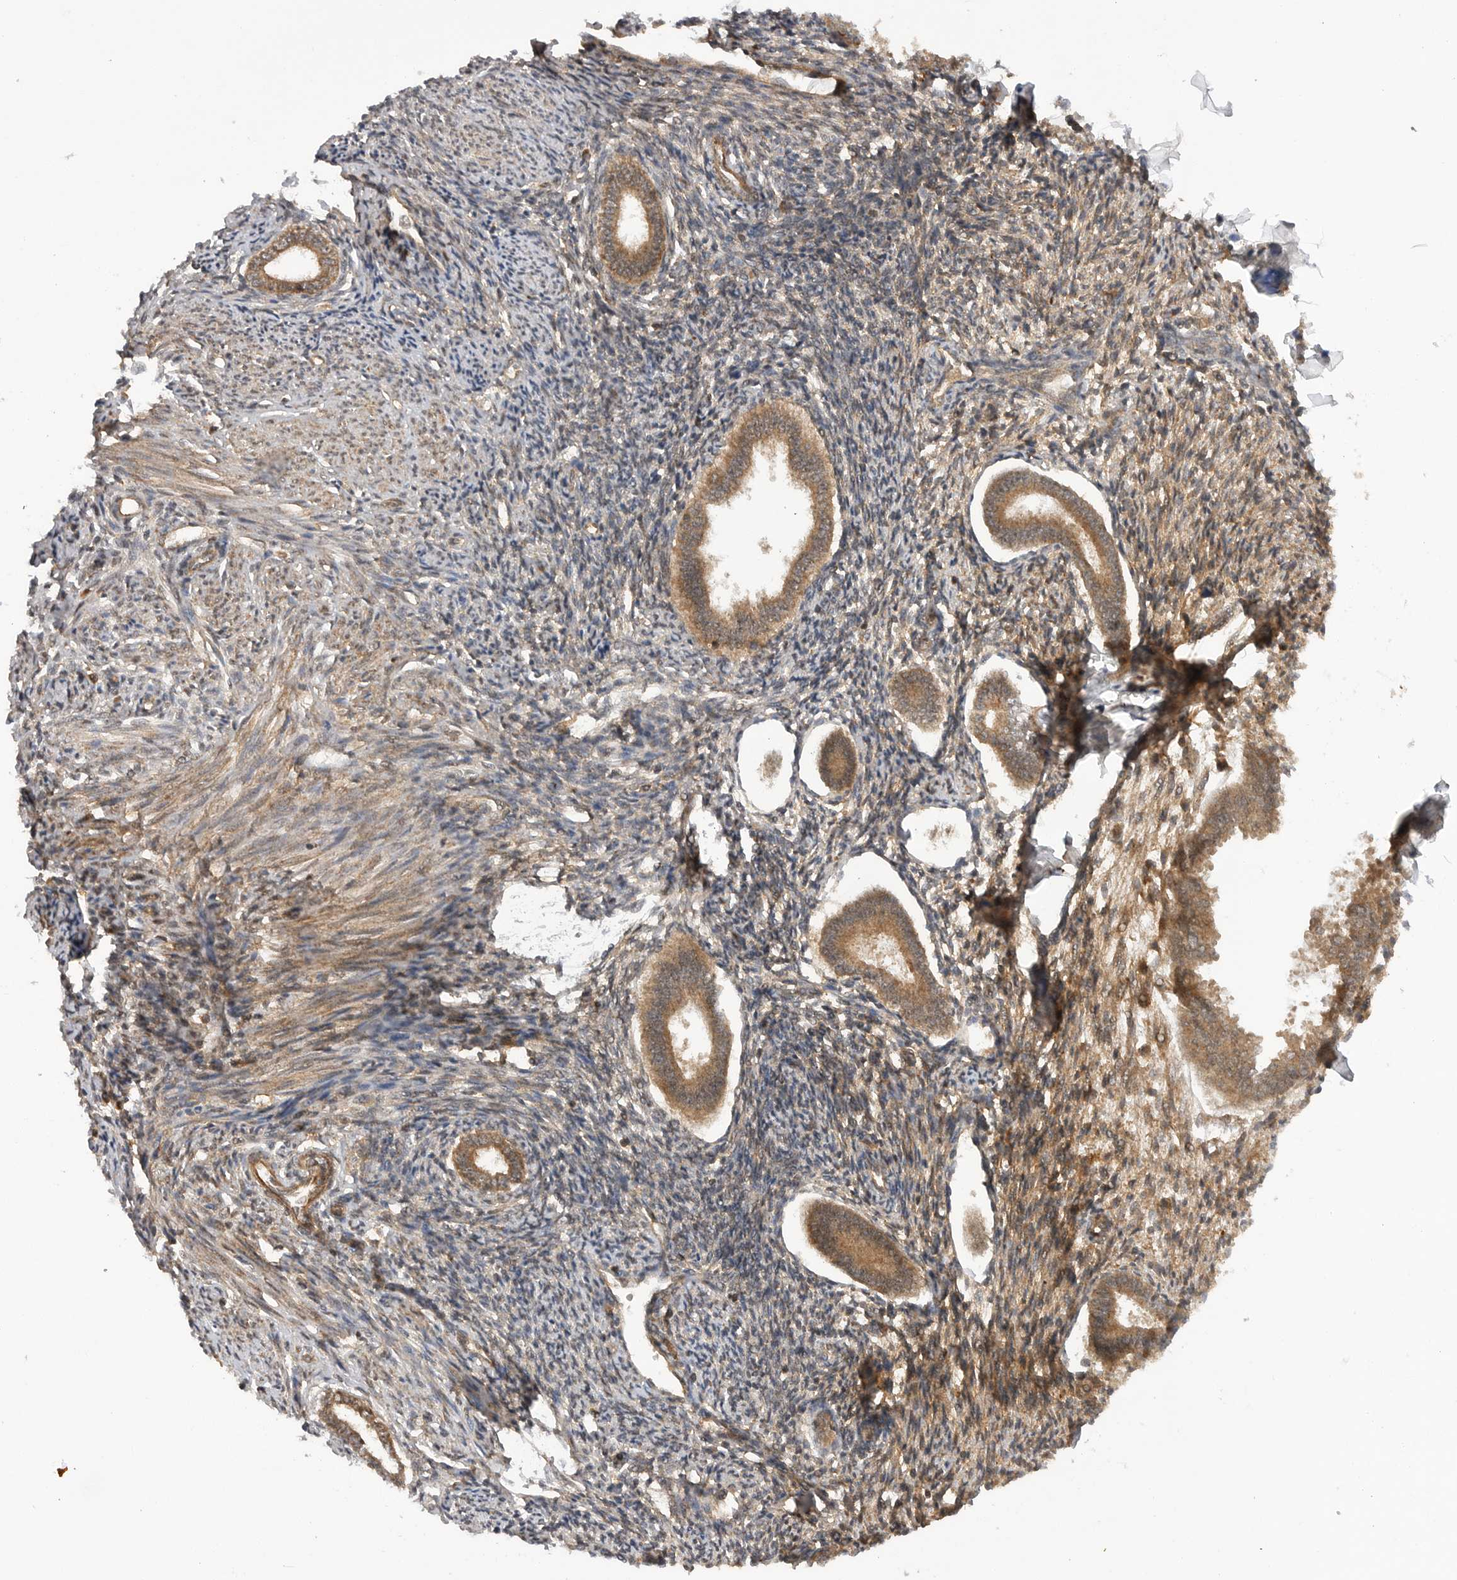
{"staining": {"intensity": "moderate", "quantity": ">75%", "location": "cytoplasmic/membranous"}, "tissue": "endometrium", "cell_type": "Cells in endometrial stroma", "image_type": "normal", "snomed": [{"axis": "morphology", "description": "Normal tissue, NOS"}, {"axis": "topography", "description": "Endometrium"}], "caption": "This histopathology image reveals unremarkable endometrium stained with immunohistochemistry (IHC) to label a protein in brown. The cytoplasmic/membranous of cells in endometrial stroma show moderate positivity for the protein. Nuclei are counter-stained blue.", "gene": "PRDX4", "patient": {"sex": "female", "age": 56}}